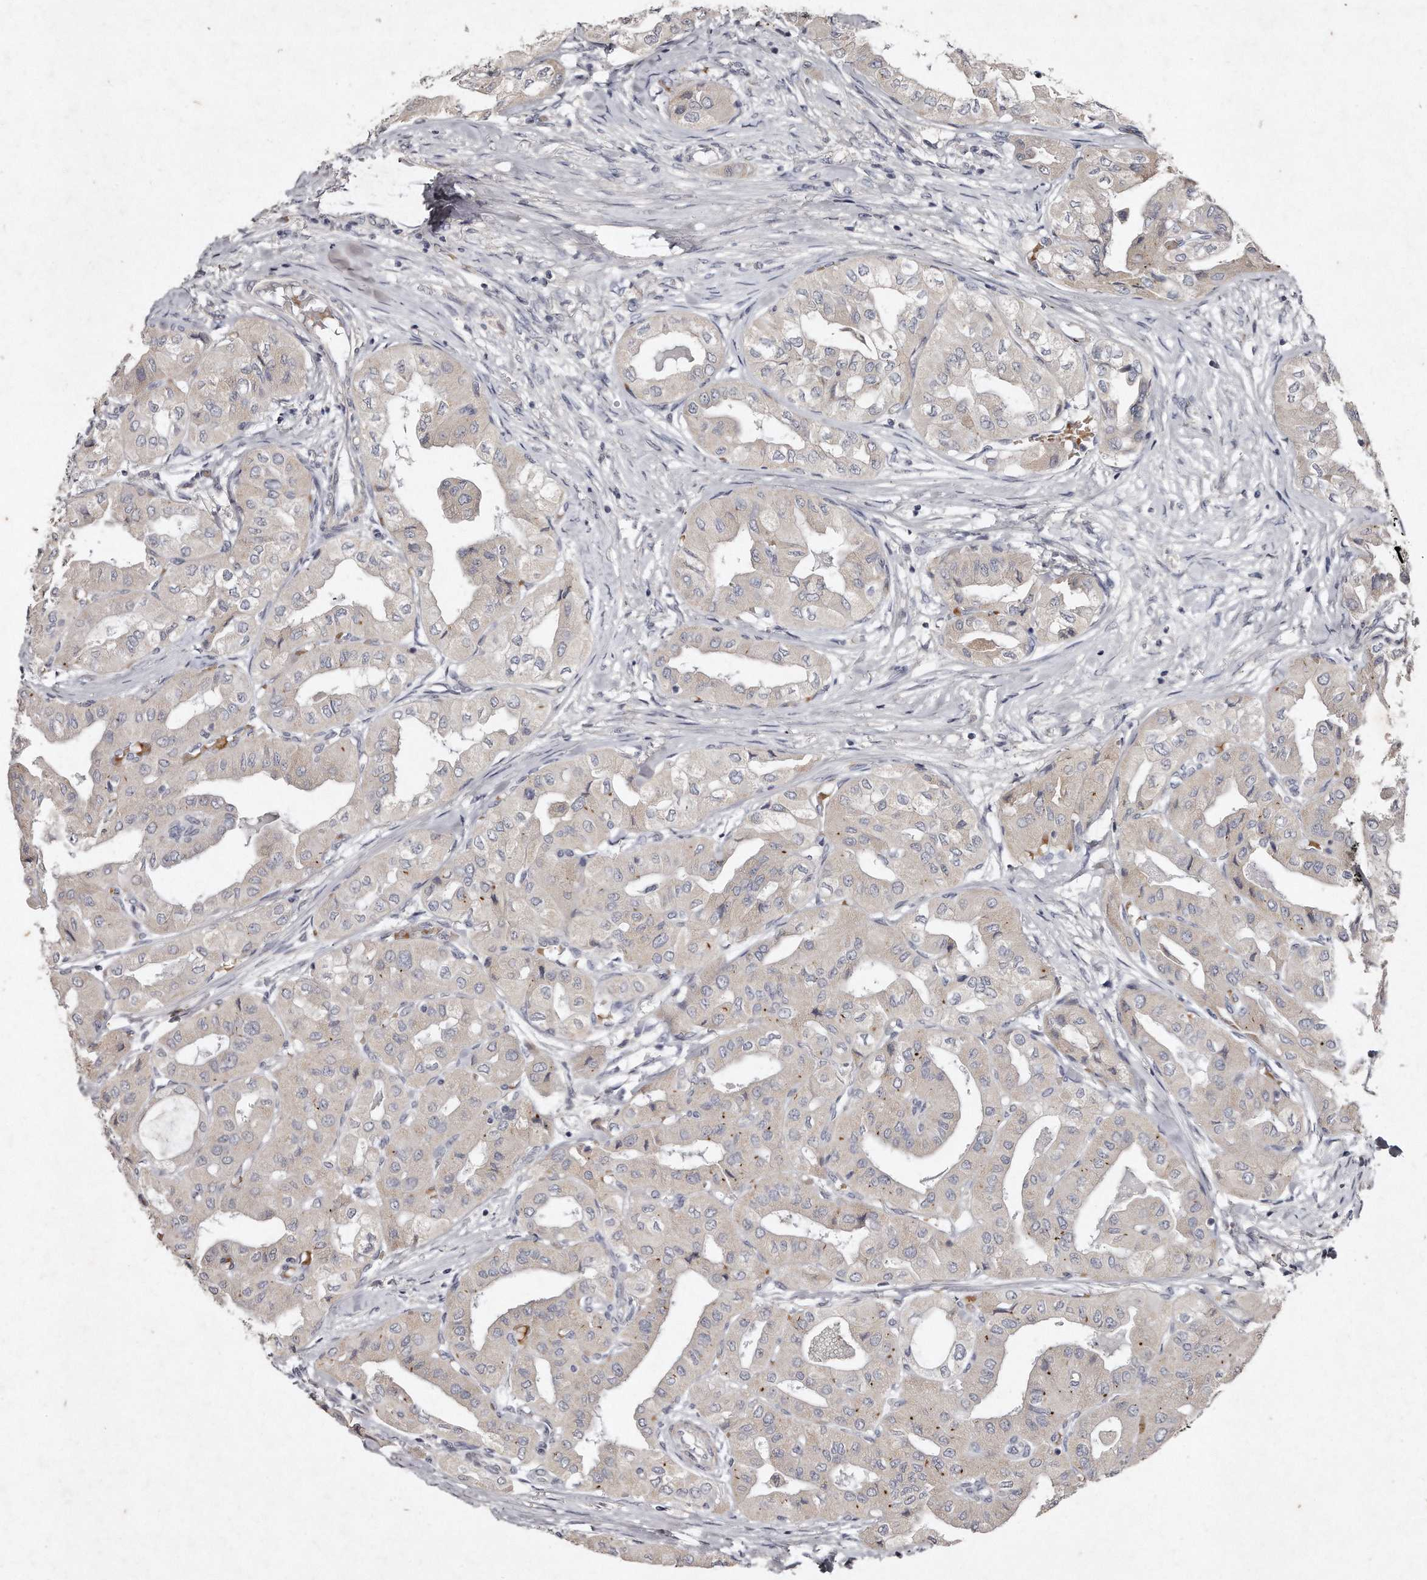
{"staining": {"intensity": "moderate", "quantity": "<25%", "location": "cytoplasmic/membranous"}, "tissue": "thyroid cancer", "cell_type": "Tumor cells", "image_type": "cancer", "snomed": [{"axis": "morphology", "description": "Papillary adenocarcinoma, NOS"}, {"axis": "topography", "description": "Thyroid gland"}], "caption": "Protein expression analysis of papillary adenocarcinoma (thyroid) displays moderate cytoplasmic/membranous positivity in about <25% of tumor cells. Using DAB (3,3'-diaminobenzidine) (brown) and hematoxylin (blue) stains, captured at high magnification using brightfield microscopy.", "gene": "TECR", "patient": {"sex": "female", "age": 59}}